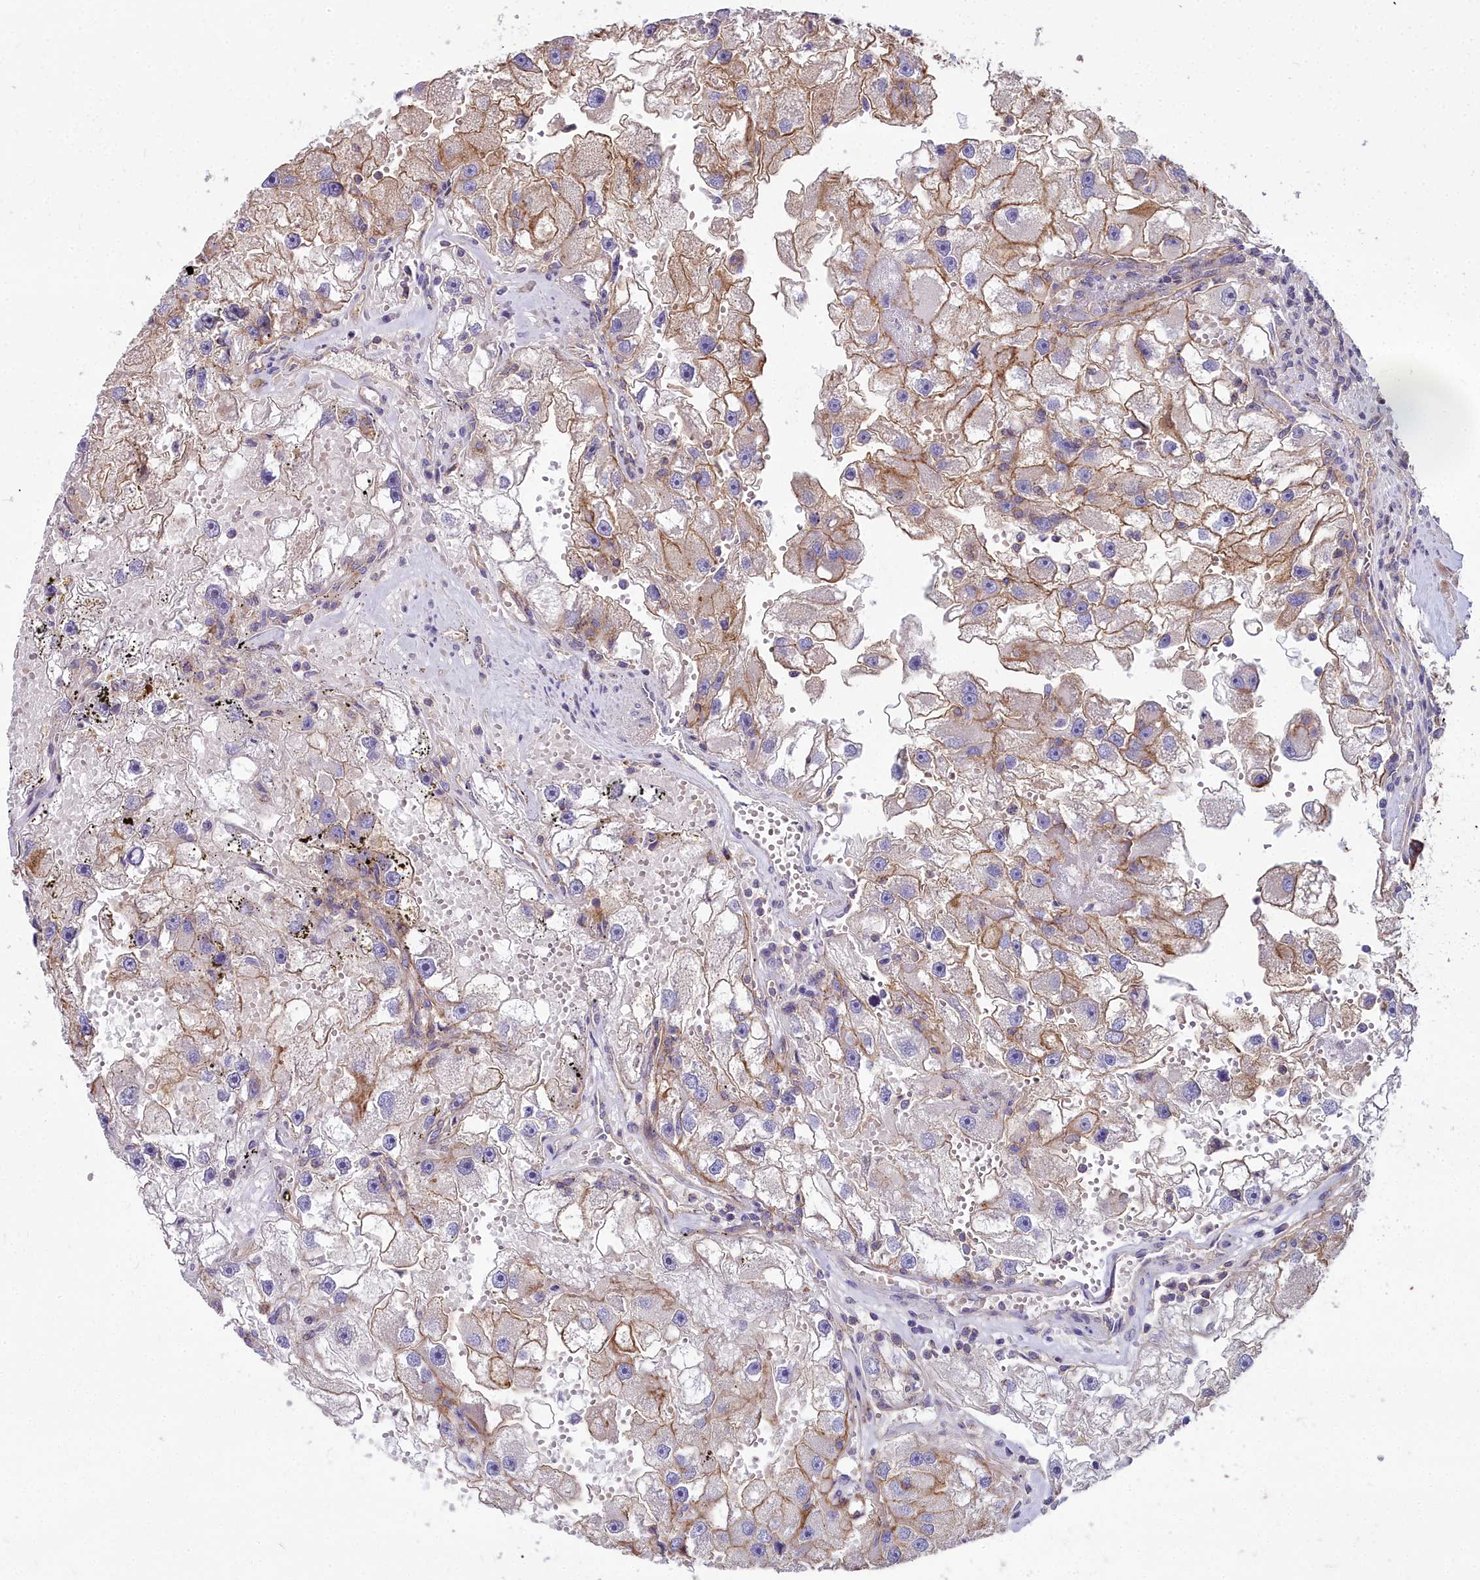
{"staining": {"intensity": "moderate", "quantity": "25%-75%", "location": "cytoplasmic/membranous"}, "tissue": "renal cancer", "cell_type": "Tumor cells", "image_type": "cancer", "snomed": [{"axis": "morphology", "description": "Adenocarcinoma, NOS"}, {"axis": "topography", "description": "Kidney"}], "caption": "This is an image of immunohistochemistry (IHC) staining of renal cancer, which shows moderate expression in the cytoplasmic/membranous of tumor cells.", "gene": "FRMPD1", "patient": {"sex": "male", "age": 63}}